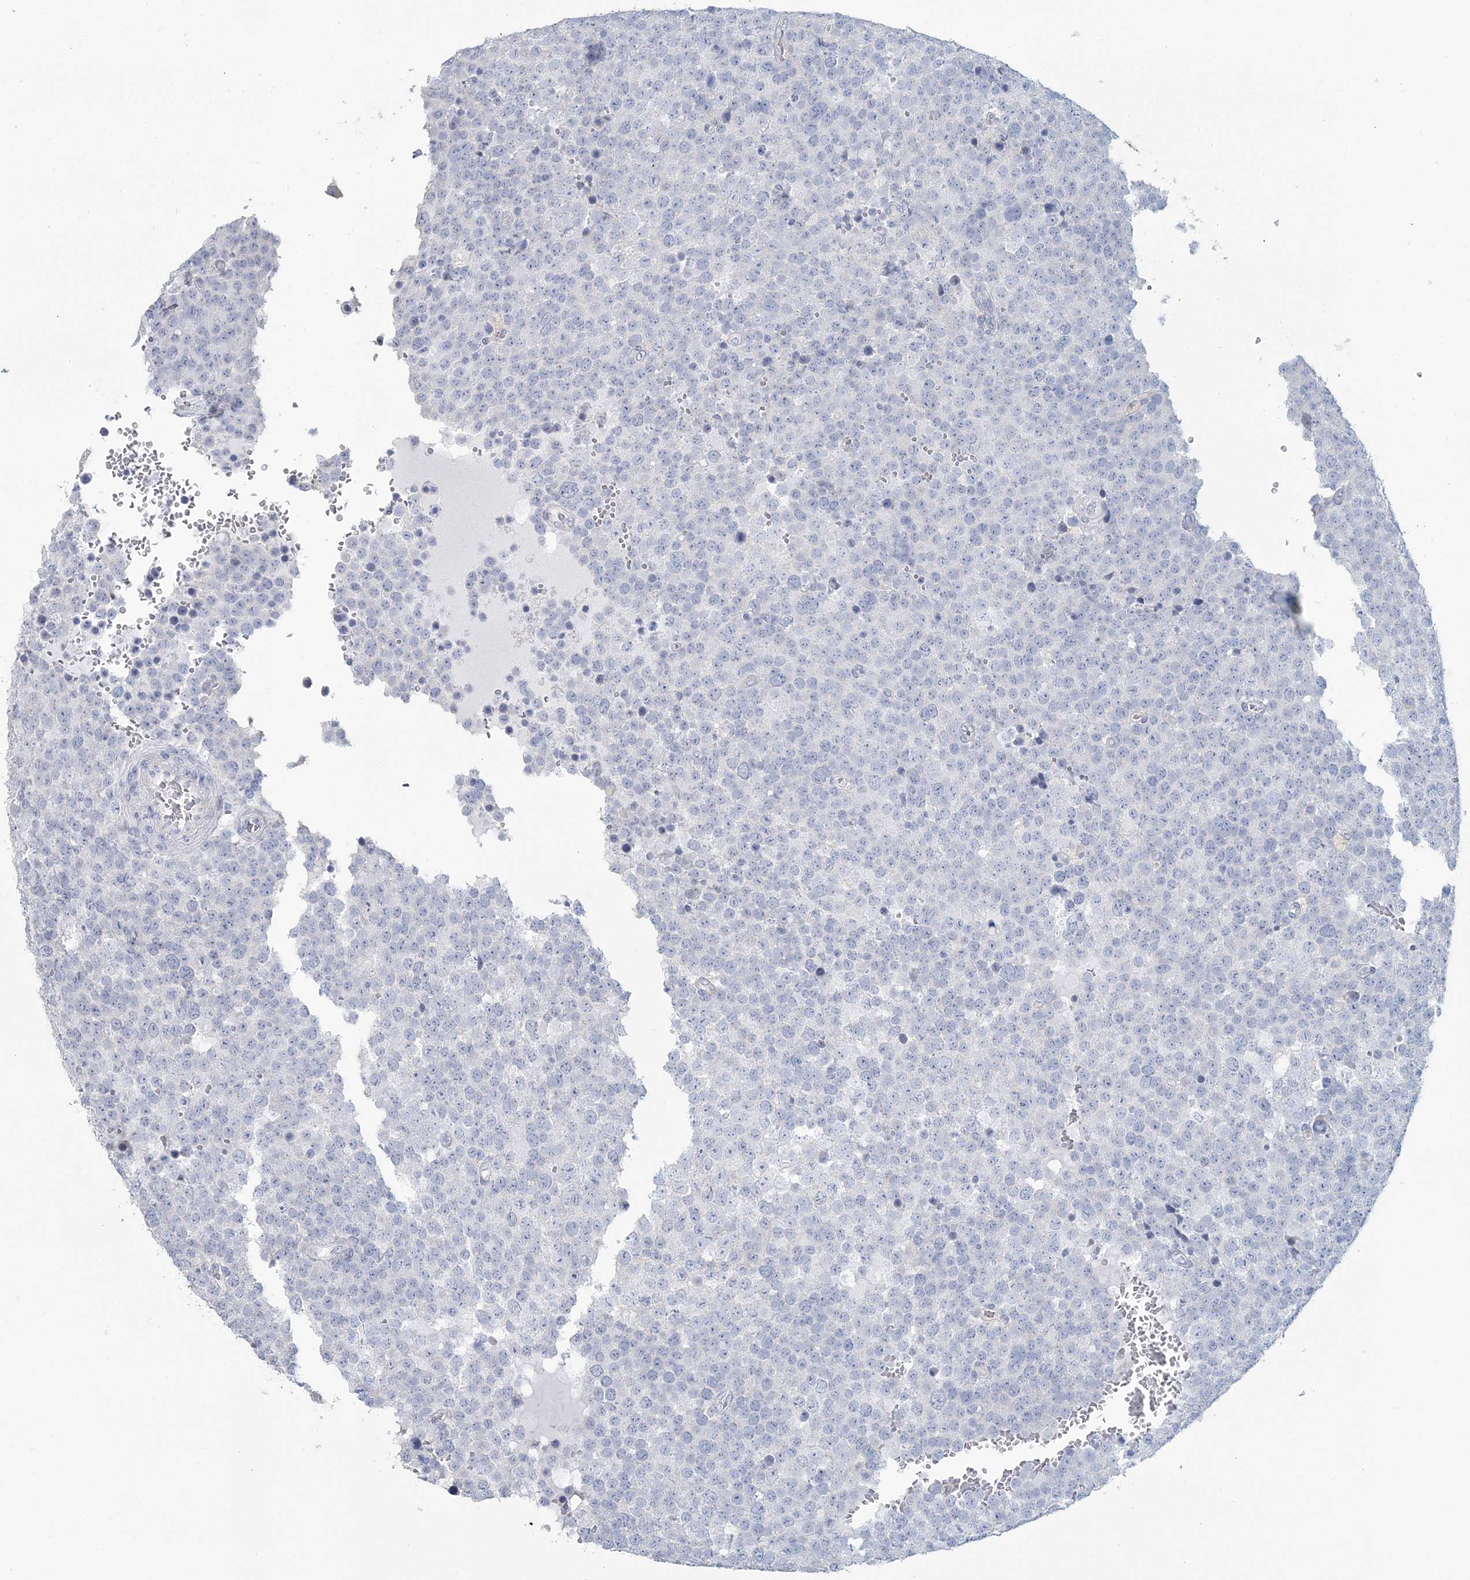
{"staining": {"intensity": "negative", "quantity": "none", "location": "none"}, "tissue": "testis cancer", "cell_type": "Tumor cells", "image_type": "cancer", "snomed": [{"axis": "morphology", "description": "Seminoma, NOS"}, {"axis": "topography", "description": "Testis"}], "caption": "Immunohistochemistry micrograph of neoplastic tissue: human testis cancer stained with DAB reveals no significant protein positivity in tumor cells.", "gene": "CMBL", "patient": {"sex": "male", "age": 71}}